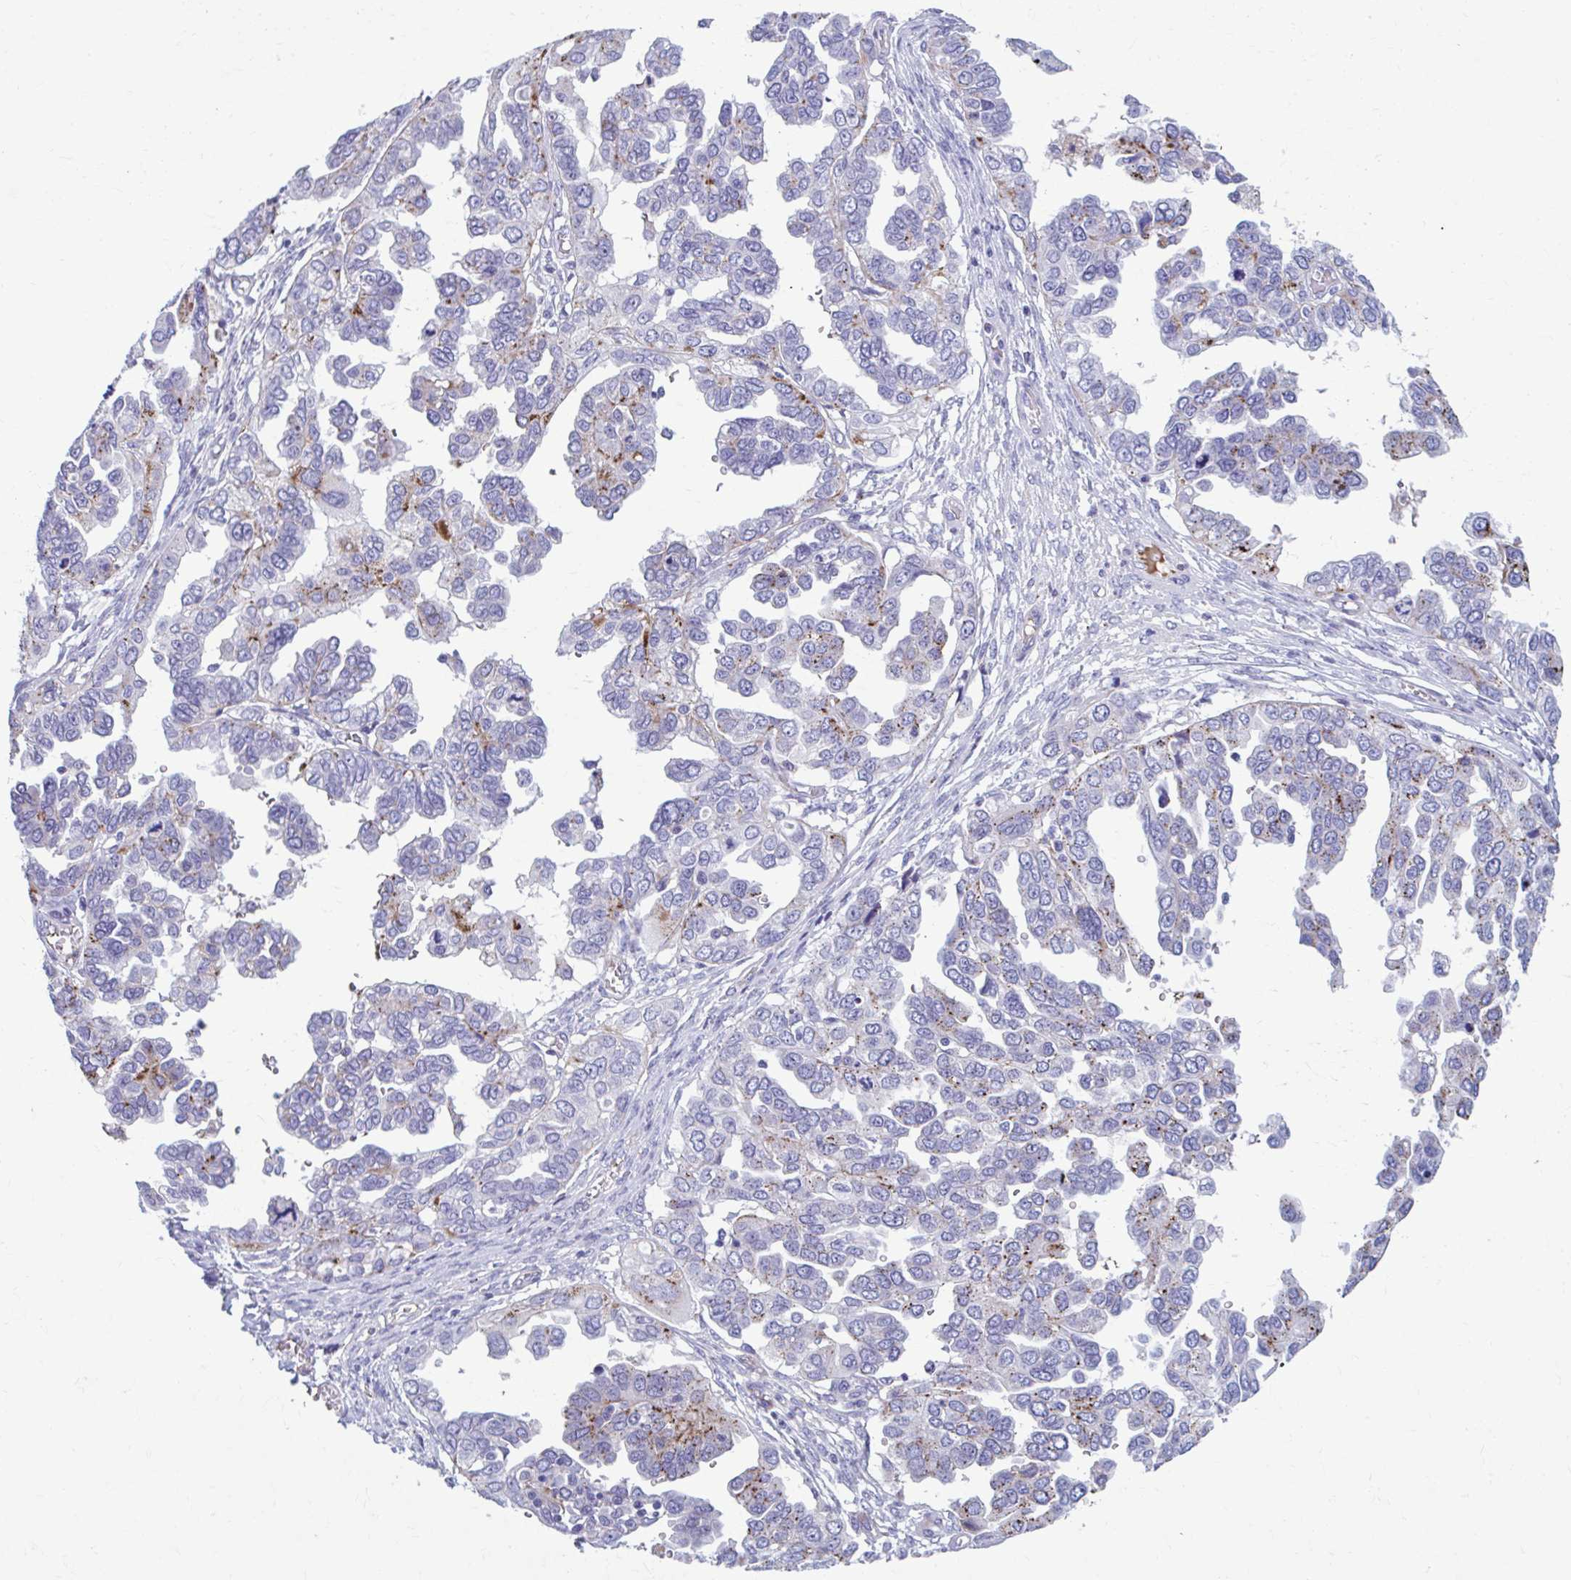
{"staining": {"intensity": "moderate", "quantity": "<25%", "location": "cytoplasmic/membranous"}, "tissue": "ovarian cancer", "cell_type": "Tumor cells", "image_type": "cancer", "snomed": [{"axis": "morphology", "description": "Cystadenocarcinoma, serous, NOS"}, {"axis": "topography", "description": "Ovary"}], "caption": "Protein expression by immunohistochemistry demonstrates moderate cytoplasmic/membranous expression in approximately <25% of tumor cells in ovarian cancer. (Brightfield microscopy of DAB IHC at high magnification).", "gene": "C12orf71", "patient": {"sex": "female", "age": 53}}